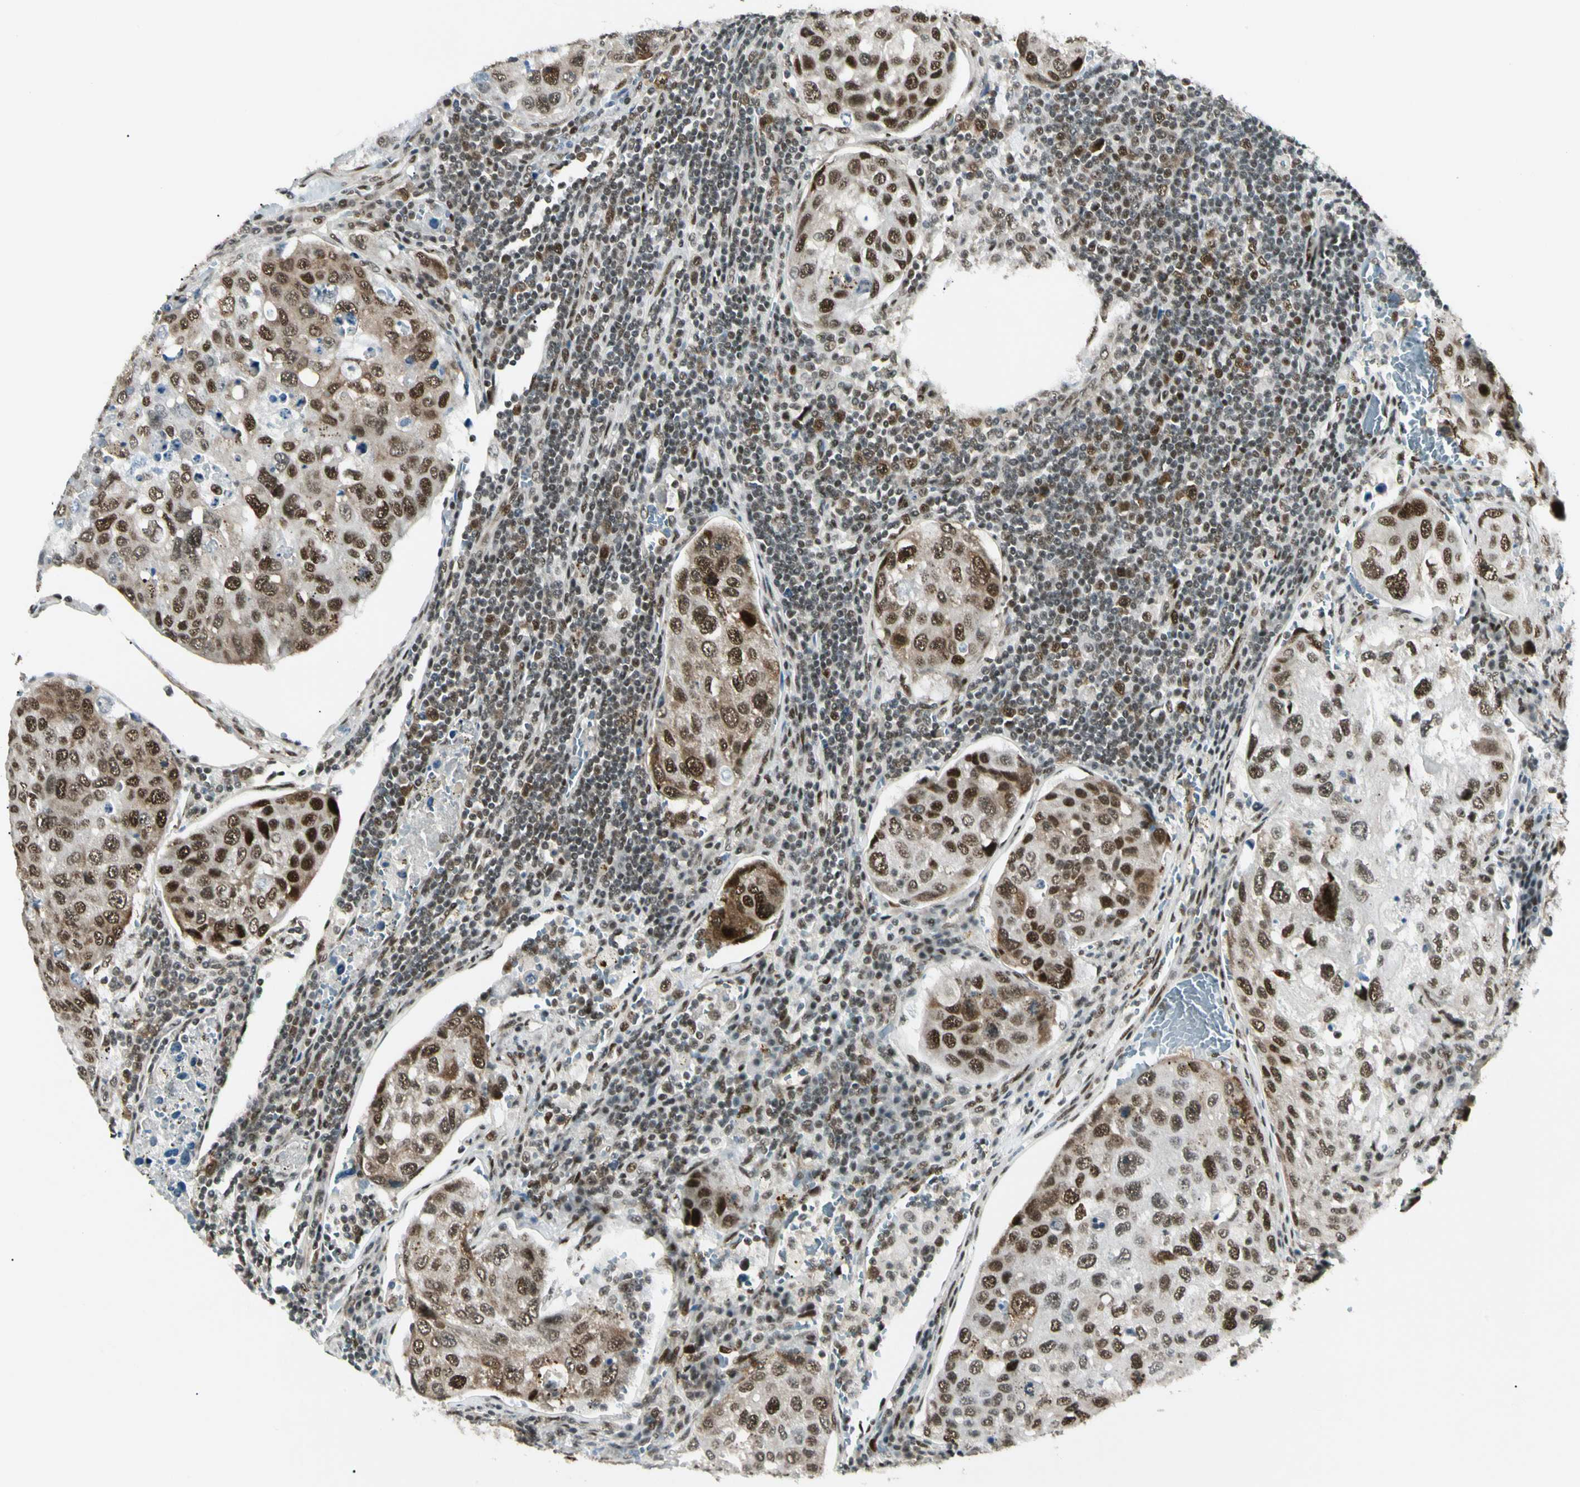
{"staining": {"intensity": "strong", "quantity": ">75%", "location": "cytoplasmic/membranous,nuclear"}, "tissue": "urothelial cancer", "cell_type": "Tumor cells", "image_type": "cancer", "snomed": [{"axis": "morphology", "description": "Urothelial carcinoma, High grade"}, {"axis": "topography", "description": "Lymph node"}, {"axis": "topography", "description": "Urinary bladder"}], "caption": "Tumor cells display high levels of strong cytoplasmic/membranous and nuclear positivity in approximately >75% of cells in human urothelial carcinoma (high-grade).", "gene": "FUS", "patient": {"sex": "male", "age": 51}}